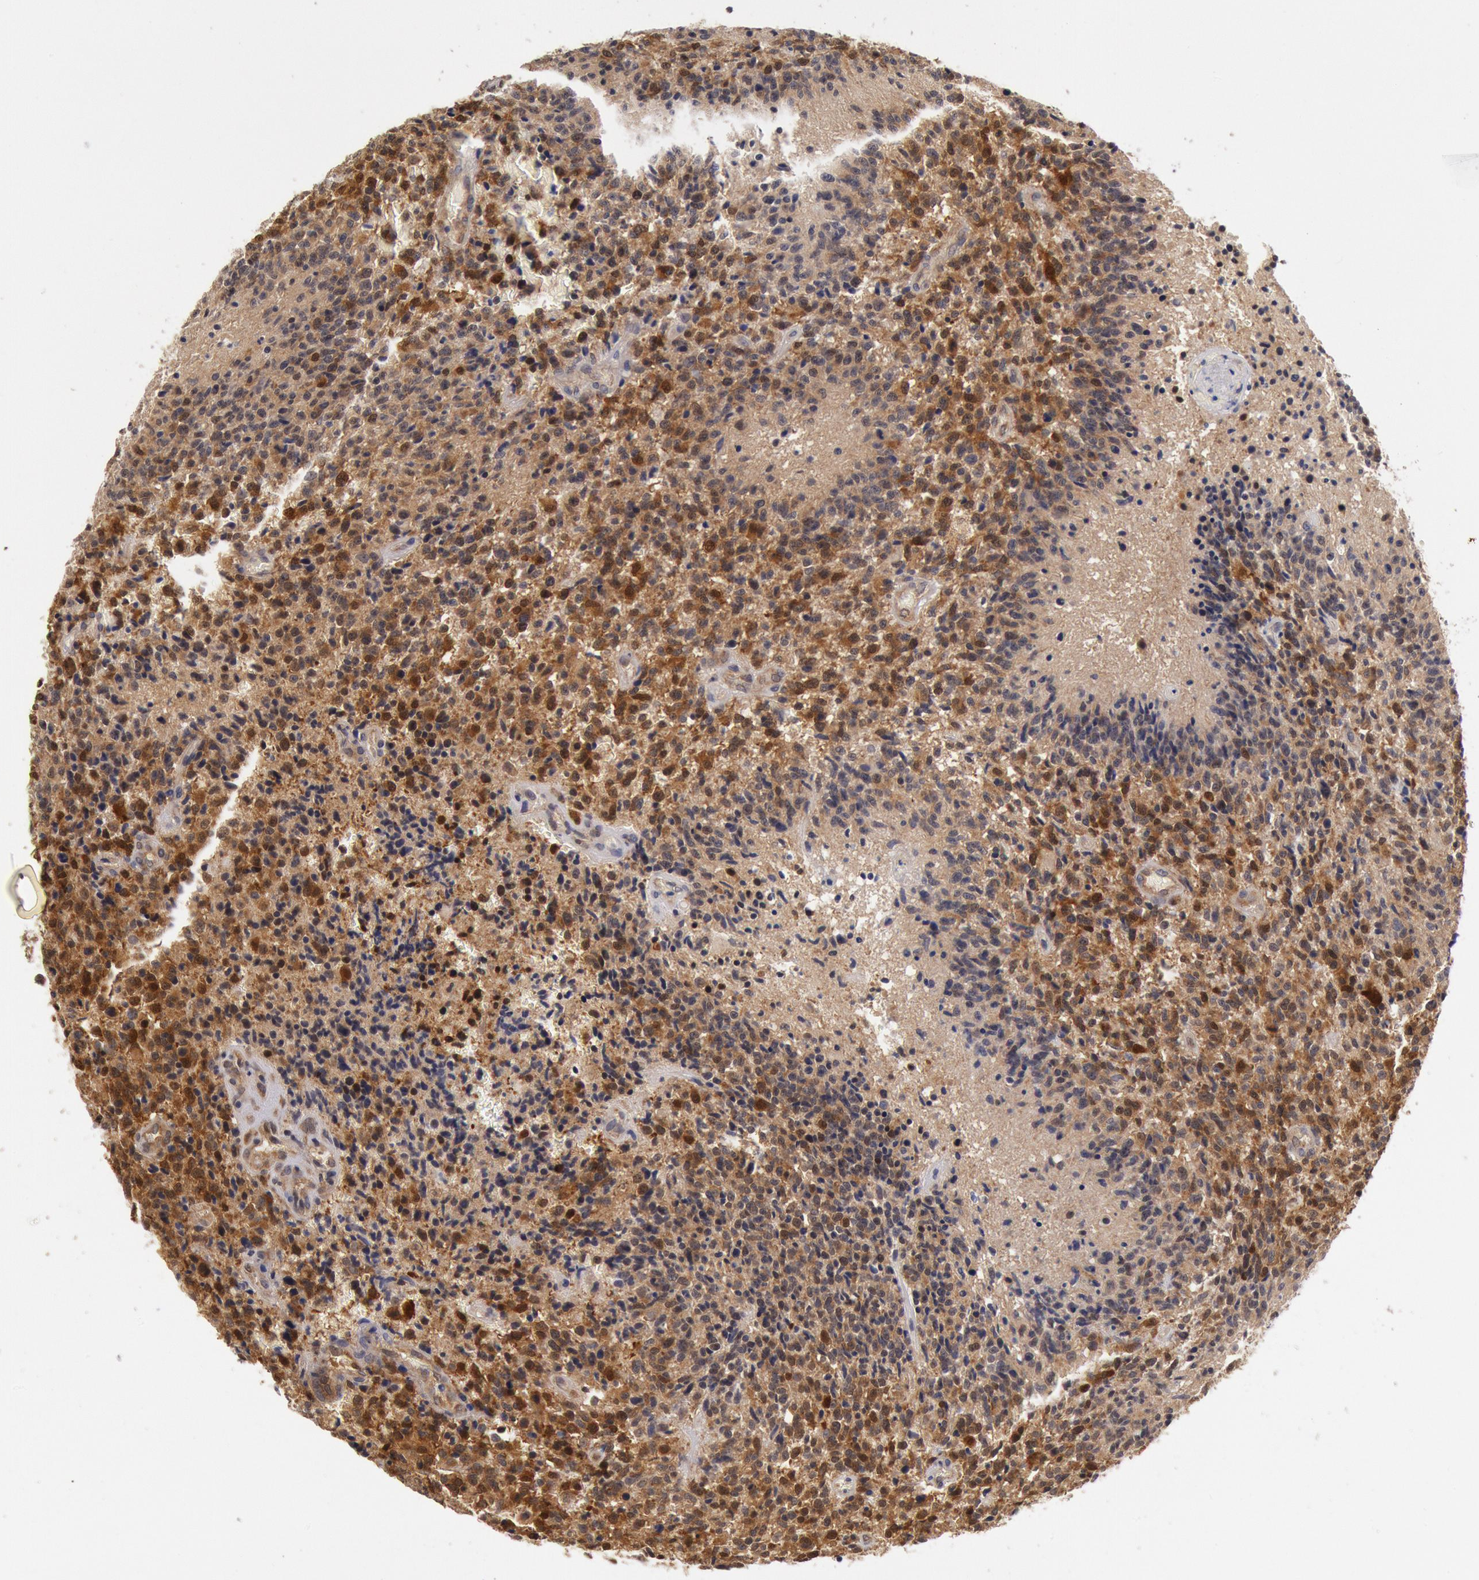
{"staining": {"intensity": "strong", "quantity": ">75%", "location": "cytoplasmic/membranous,nuclear"}, "tissue": "glioma", "cell_type": "Tumor cells", "image_type": "cancer", "snomed": [{"axis": "morphology", "description": "Glioma, malignant, High grade"}, {"axis": "topography", "description": "Brain"}], "caption": "Immunohistochemical staining of malignant glioma (high-grade) demonstrates high levels of strong cytoplasmic/membranous and nuclear protein expression in approximately >75% of tumor cells.", "gene": "DNAJA1", "patient": {"sex": "male", "age": 36}}